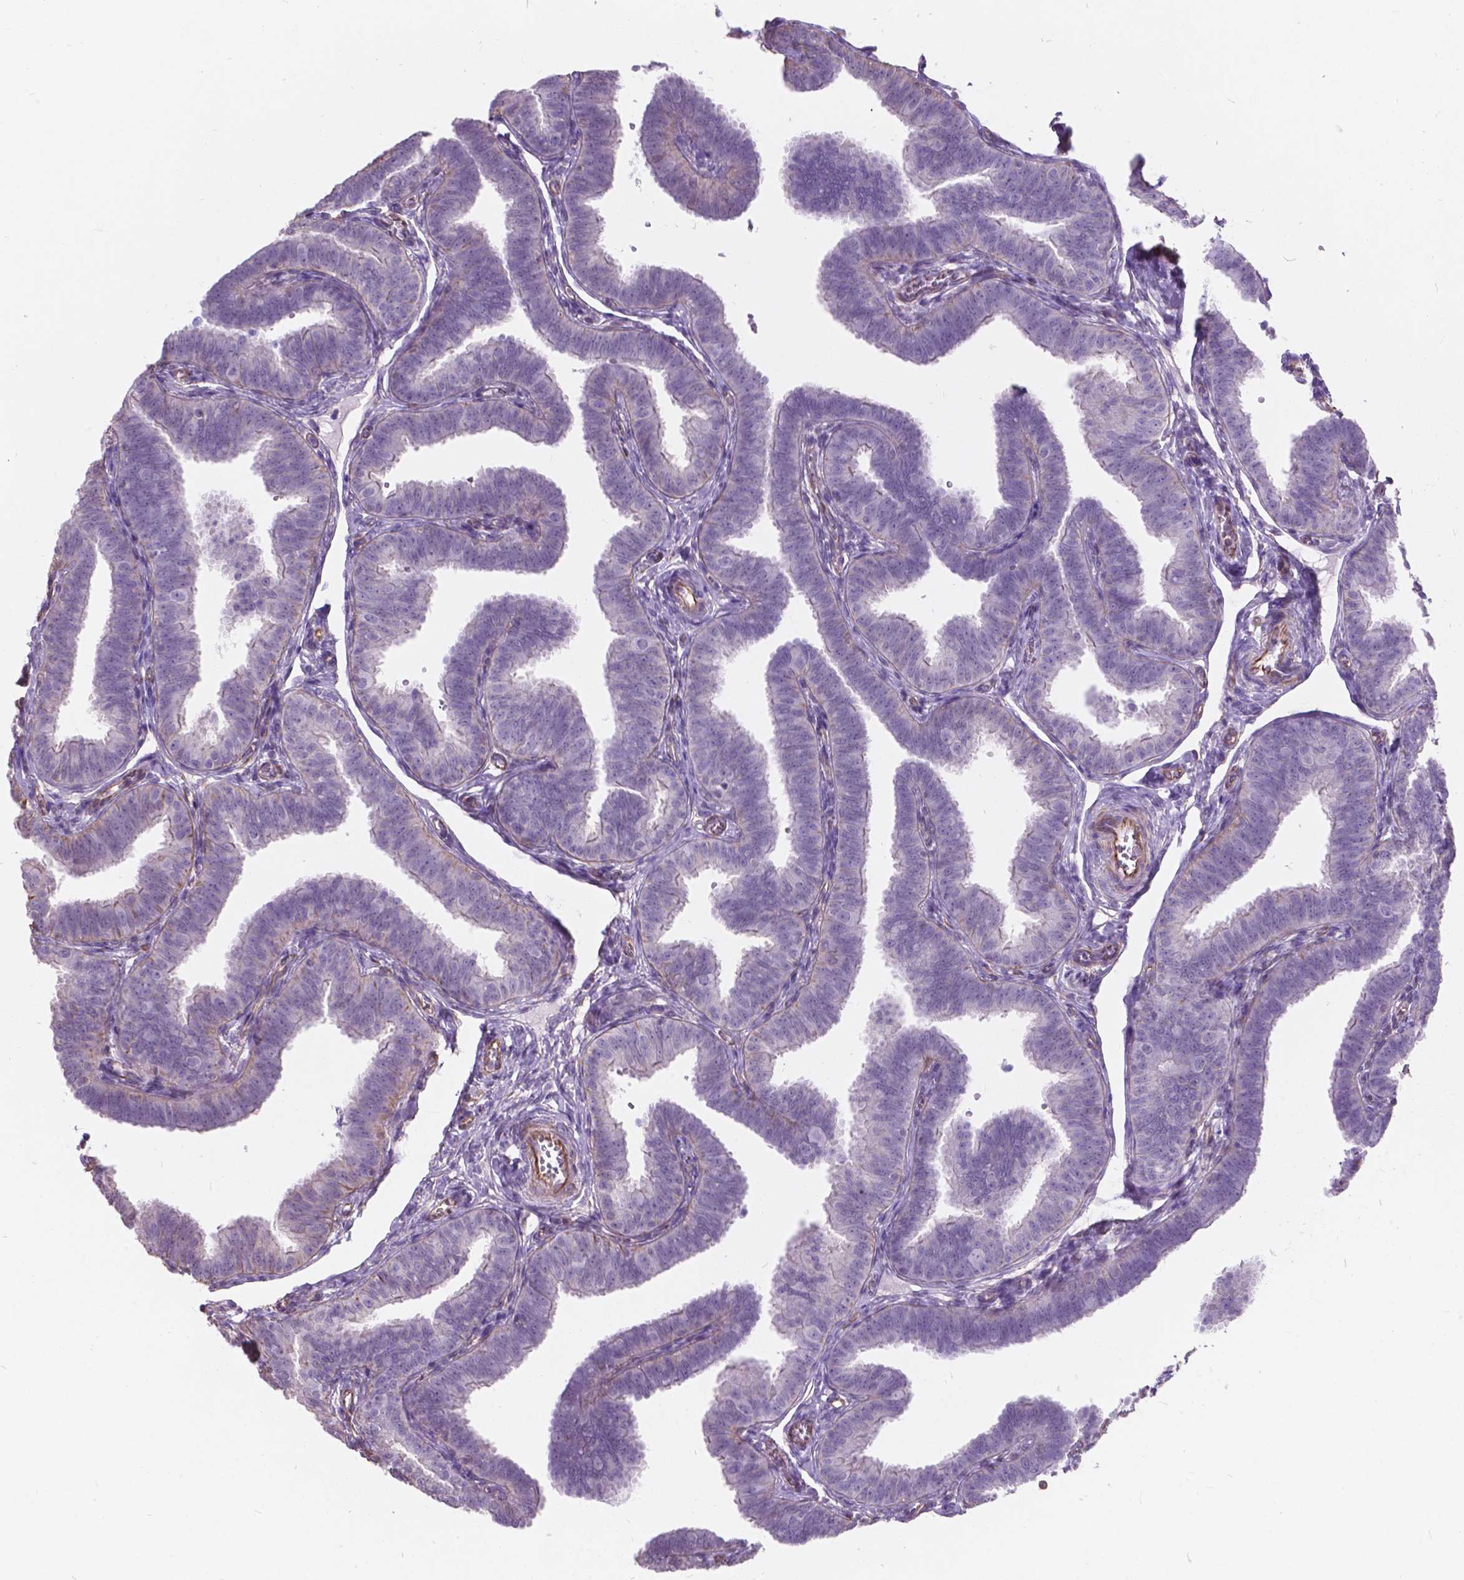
{"staining": {"intensity": "negative", "quantity": "none", "location": "none"}, "tissue": "fallopian tube", "cell_type": "Glandular cells", "image_type": "normal", "snomed": [{"axis": "morphology", "description": "Normal tissue, NOS"}, {"axis": "topography", "description": "Fallopian tube"}], "caption": "Protein analysis of benign fallopian tube demonstrates no significant positivity in glandular cells.", "gene": "AMOT", "patient": {"sex": "female", "age": 25}}